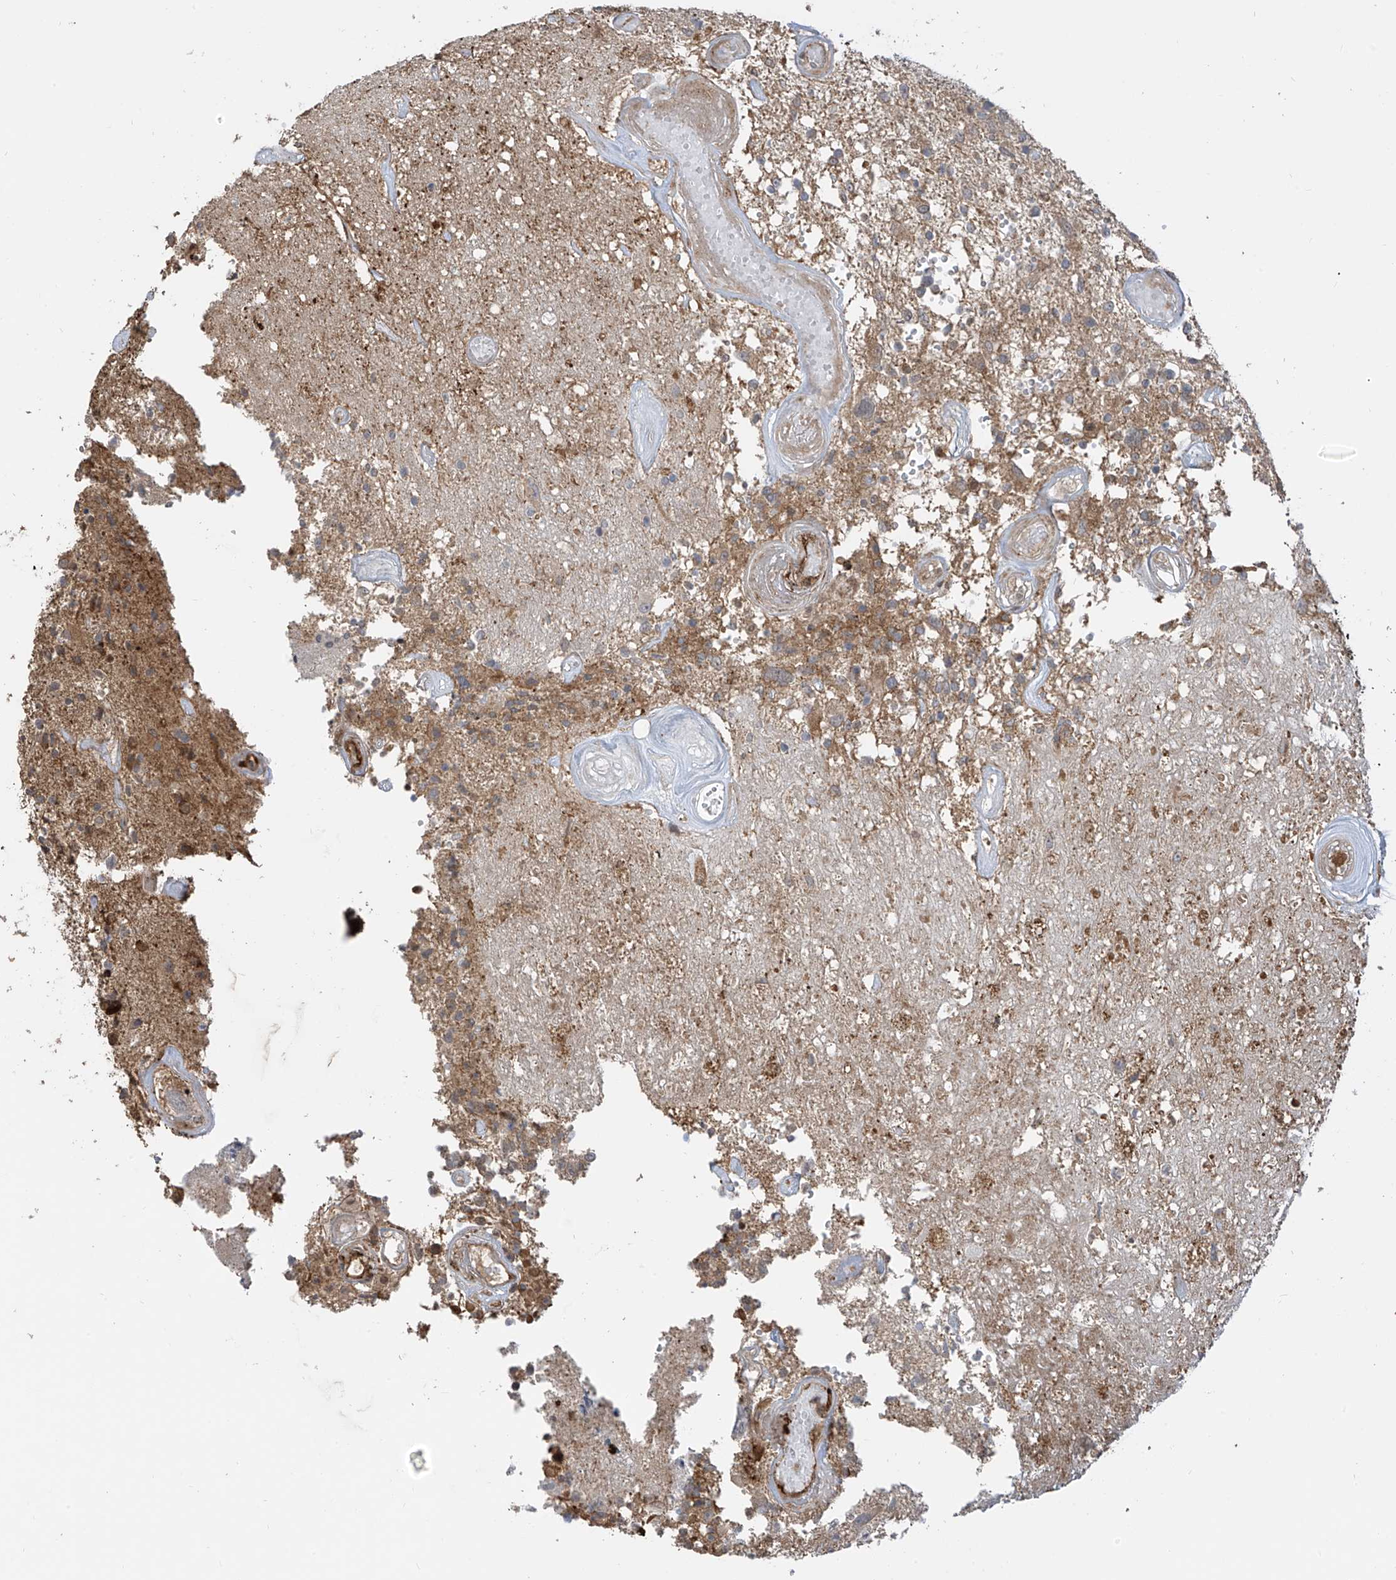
{"staining": {"intensity": "weak", "quantity": "<25%", "location": "cytoplasmic/membranous"}, "tissue": "glioma", "cell_type": "Tumor cells", "image_type": "cancer", "snomed": [{"axis": "morphology", "description": "Glioma, malignant, High grade"}, {"axis": "morphology", "description": "Glioblastoma, NOS"}, {"axis": "topography", "description": "Brain"}], "caption": "IHC micrograph of glioblastoma stained for a protein (brown), which displays no expression in tumor cells.", "gene": "ATAD2B", "patient": {"sex": "male", "age": 60}}